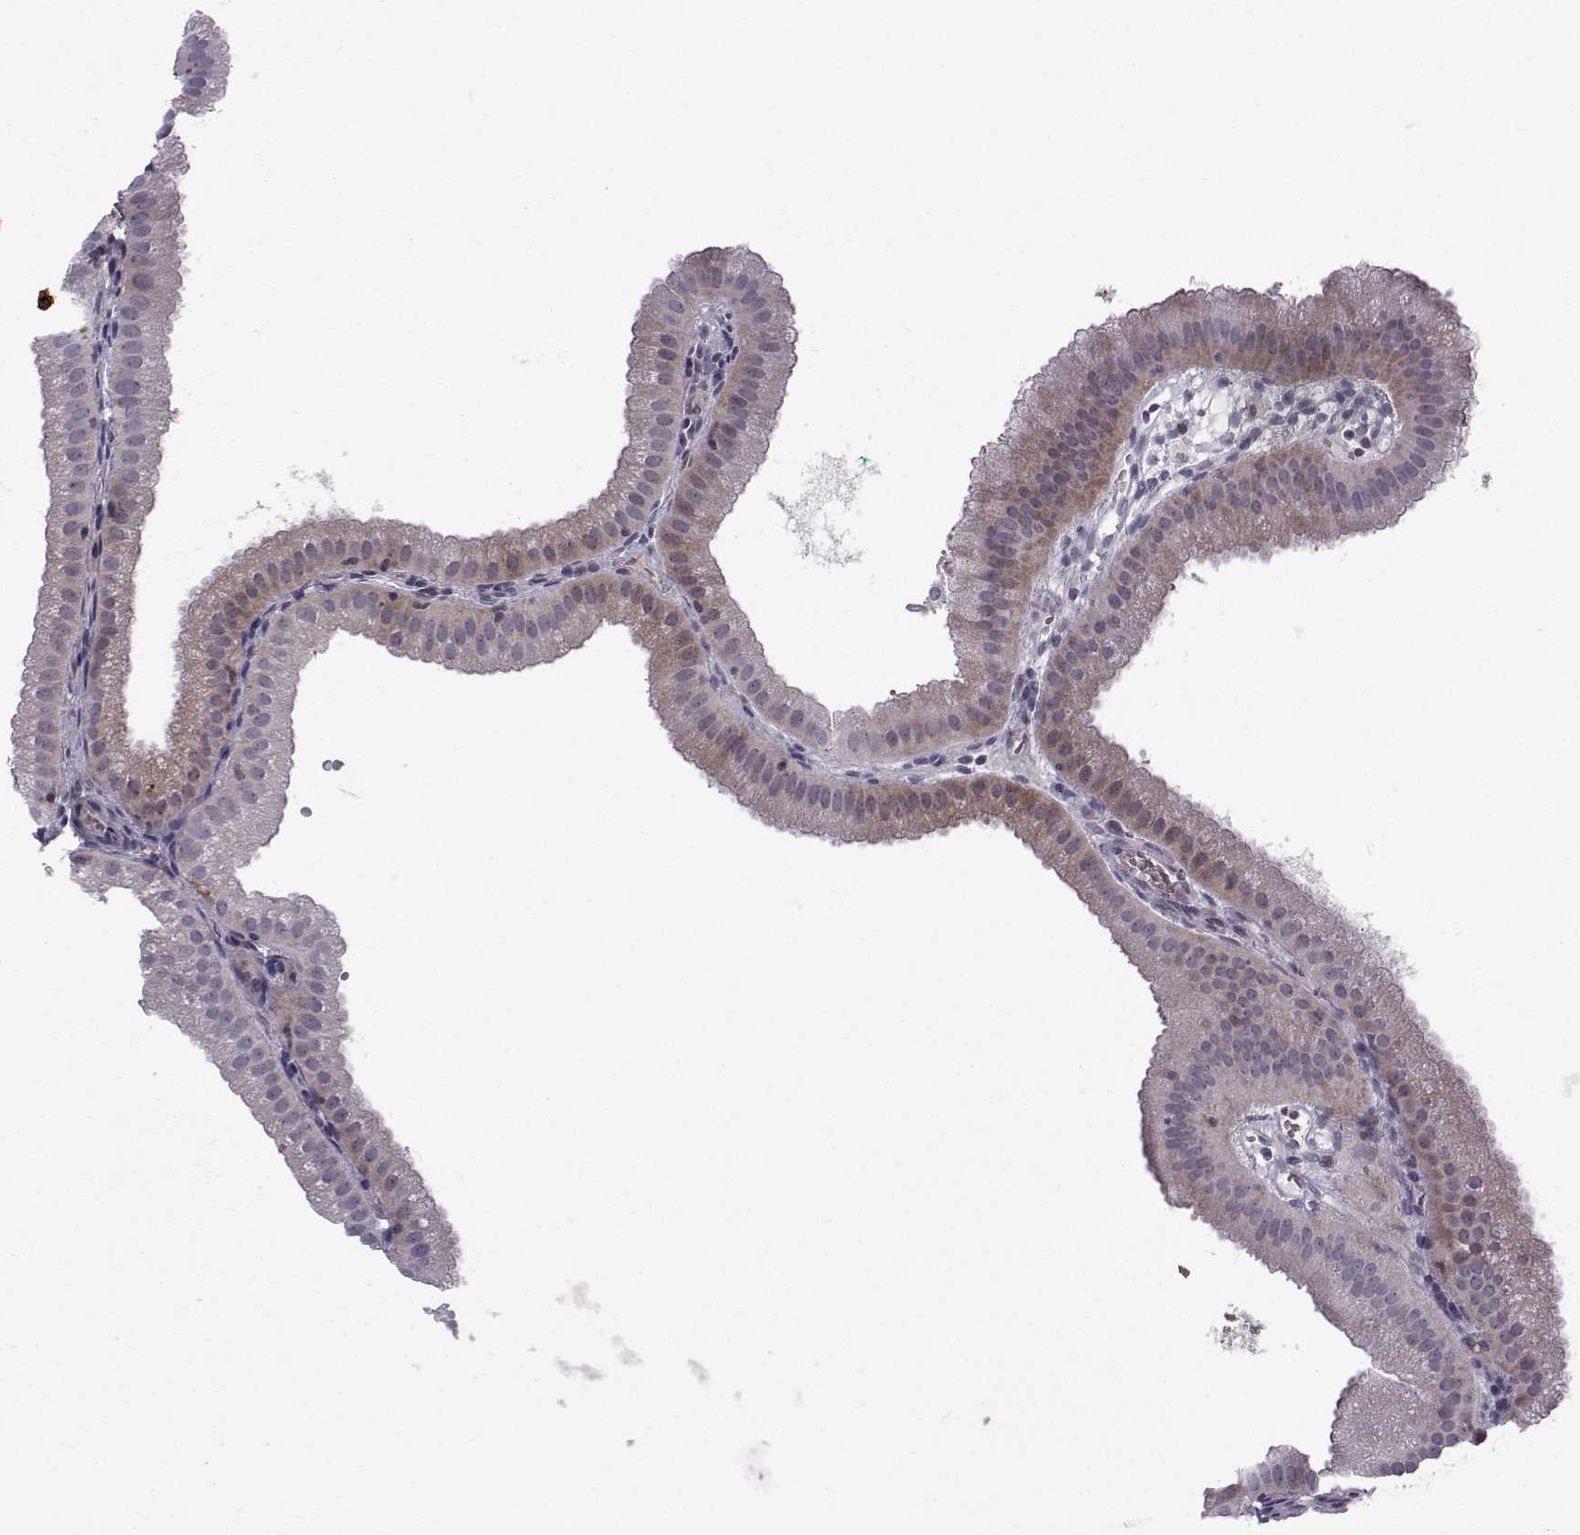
{"staining": {"intensity": "moderate", "quantity": "<25%", "location": "cytoplasmic/membranous"}, "tissue": "gallbladder", "cell_type": "Glandular cells", "image_type": "normal", "snomed": [{"axis": "morphology", "description": "Normal tissue, NOS"}, {"axis": "topography", "description": "Gallbladder"}], "caption": "An image of human gallbladder stained for a protein shows moderate cytoplasmic/membranous brown staining in glandular cells. (Brightfield microscopy of DAB IHC at high magnification).", "gene": "HSP90AB1", "patient": {"sex": "male", "age": 67}}